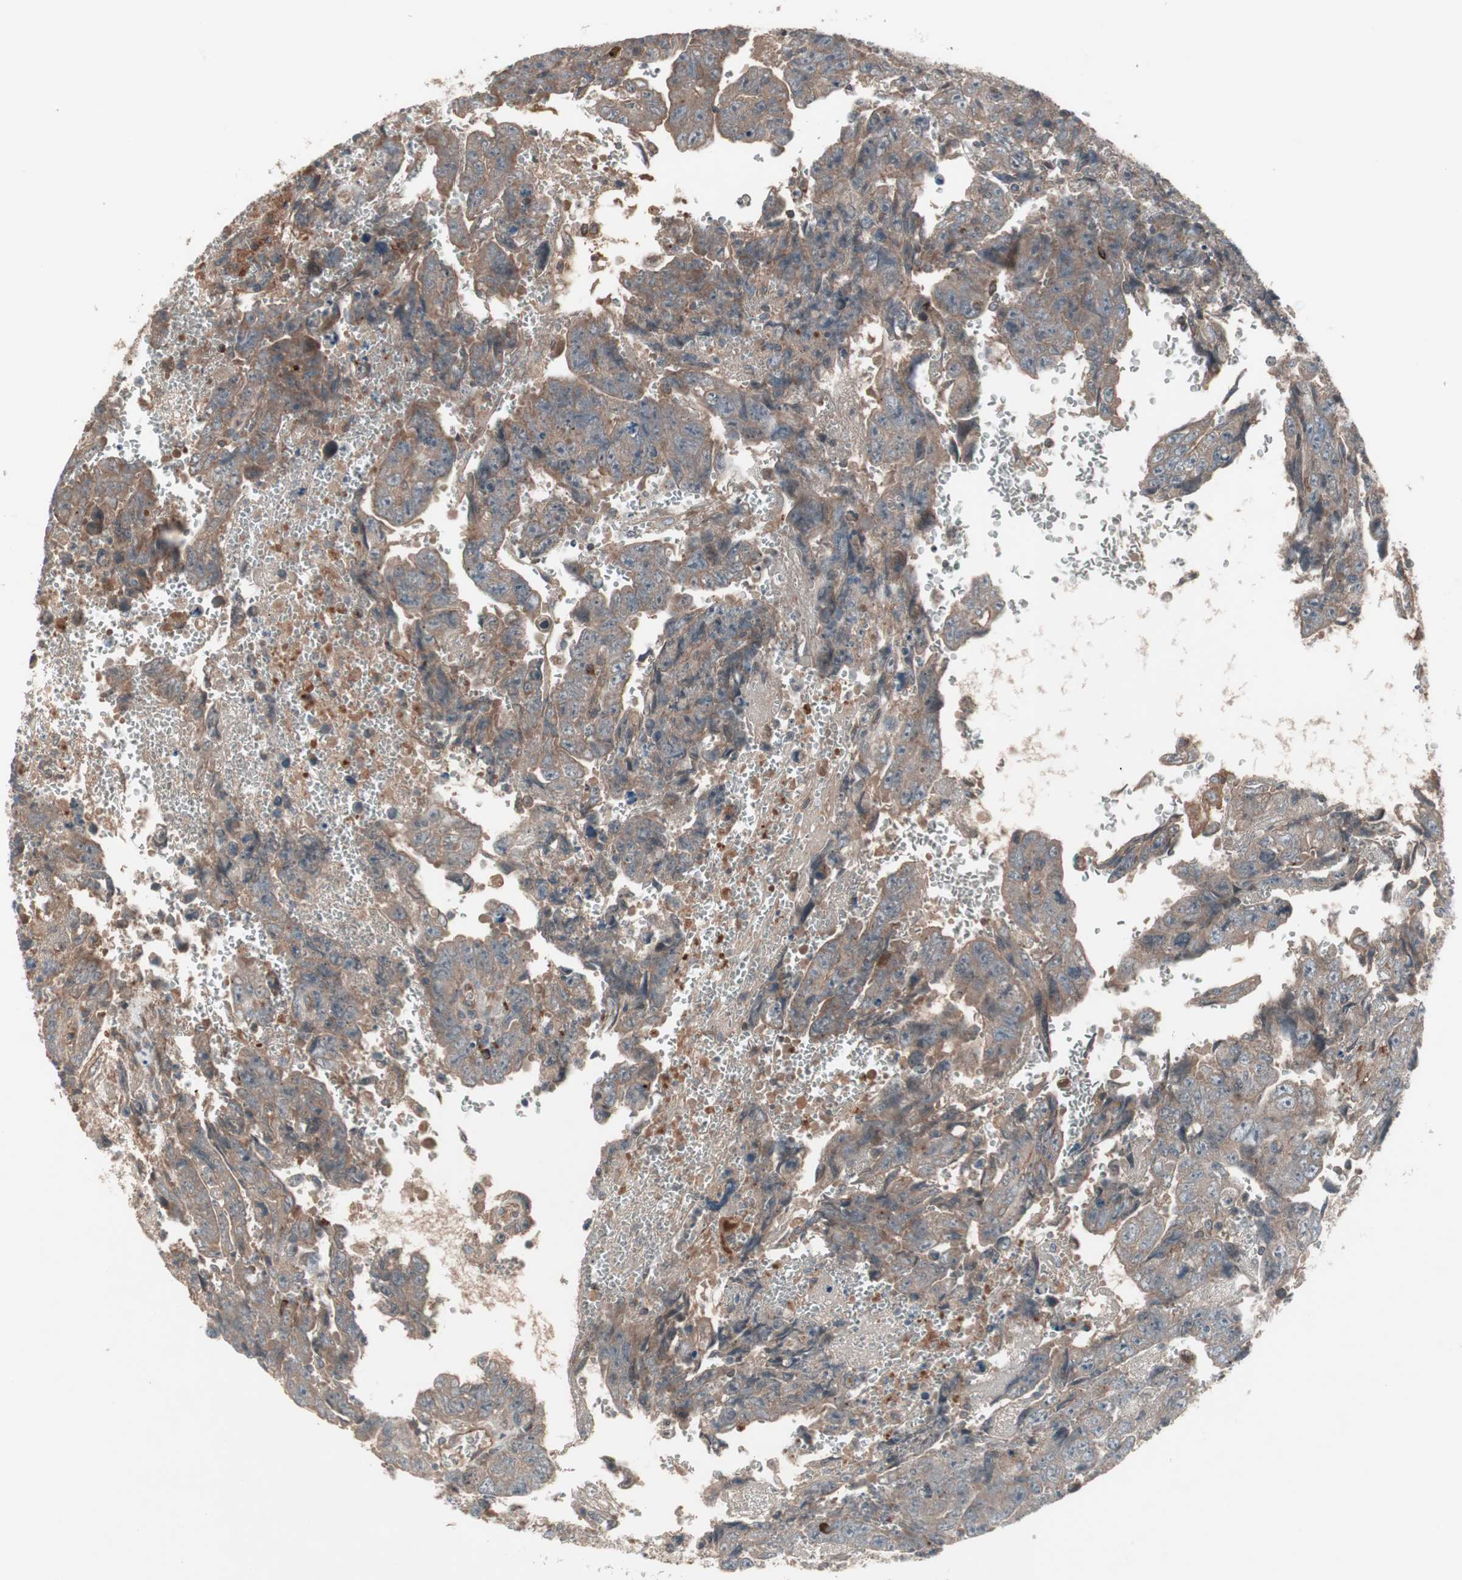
{"staining": {"intensity": "strong", "quantity": ">75%", "location": "cytoplasmic/membranous"}, "tissue": "testis cancer", "cell_type": "Tumor cells", "image_type": "cancer", "snomed": [{"axis": "morphology", "description": "Carcinoma, Embryonal, NOS"}, {"axis": "topography", "description": "Testis"}], "caption": "Testis cancer (embryonal carcinoma) tissue shows strong cytoplasmic/membranous staining in about >75% of tumor cells", "gene": "TFPI", "patient": {"sex": "male", "age": 28}}